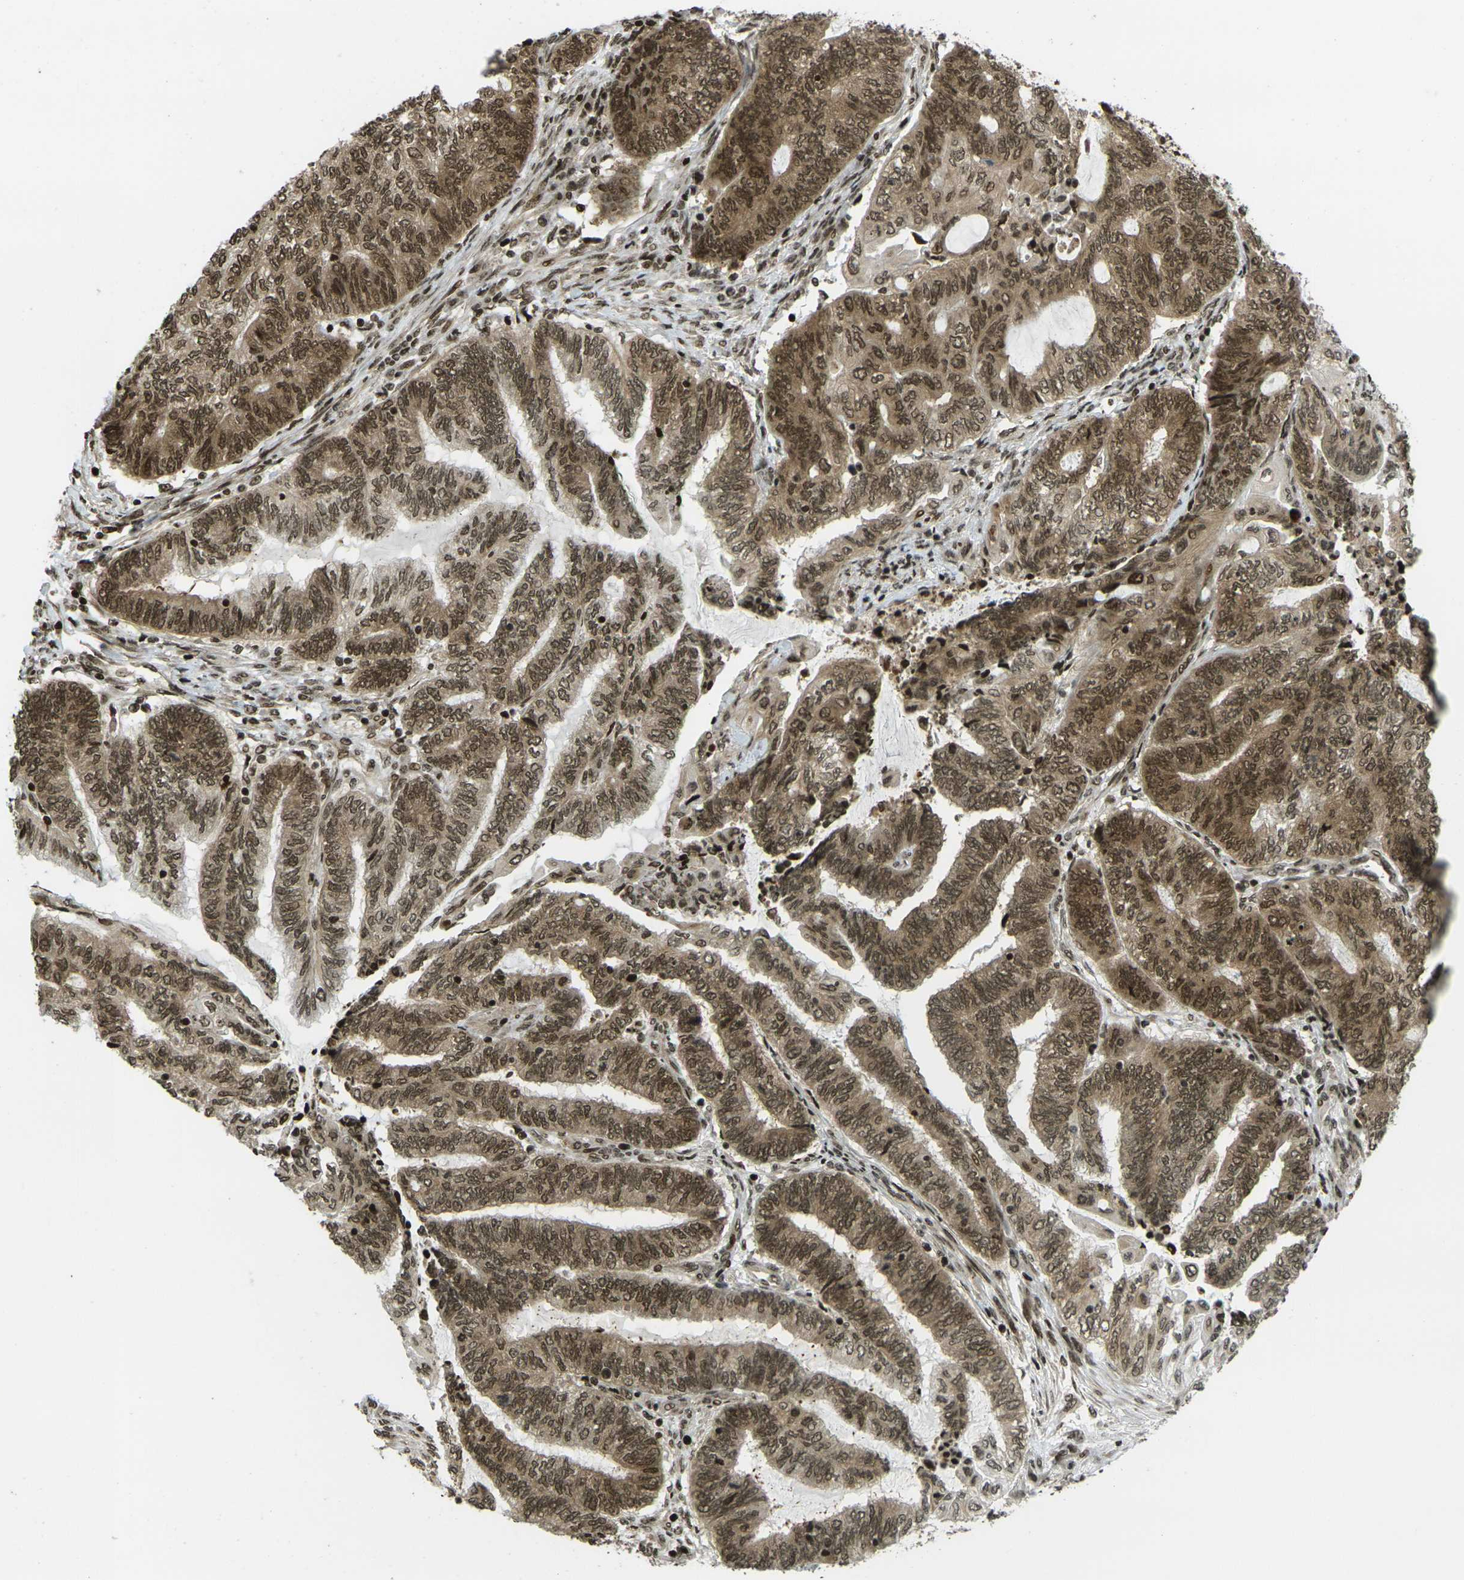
{"staining": {"intensity": "moderate", "quantity": ">75%", "location": "cytoplasmic/membranous,nuclear"}, "tissue": "endometrial cancer", "cell_type": "Tumor cells", "image_type": "cancer", "snomed": [{"axis": "morphology", "description": "Adenocarcinoma, NOS"}, {"axis": "topography", "description": "Uterus"}, {"axis": "topography", "description": "Endometrium"}], "caption": "IHC photomicrograph of human endometrial cancer (adenocarcinoma) stained for a protein (brown), which reveals medium levels of moderate cytoplasmic/membranous and nuclear expression in about >75% of tumor cells.", "gene": "RUVBL2", "patient": {"sex": "female", "age": 70}}